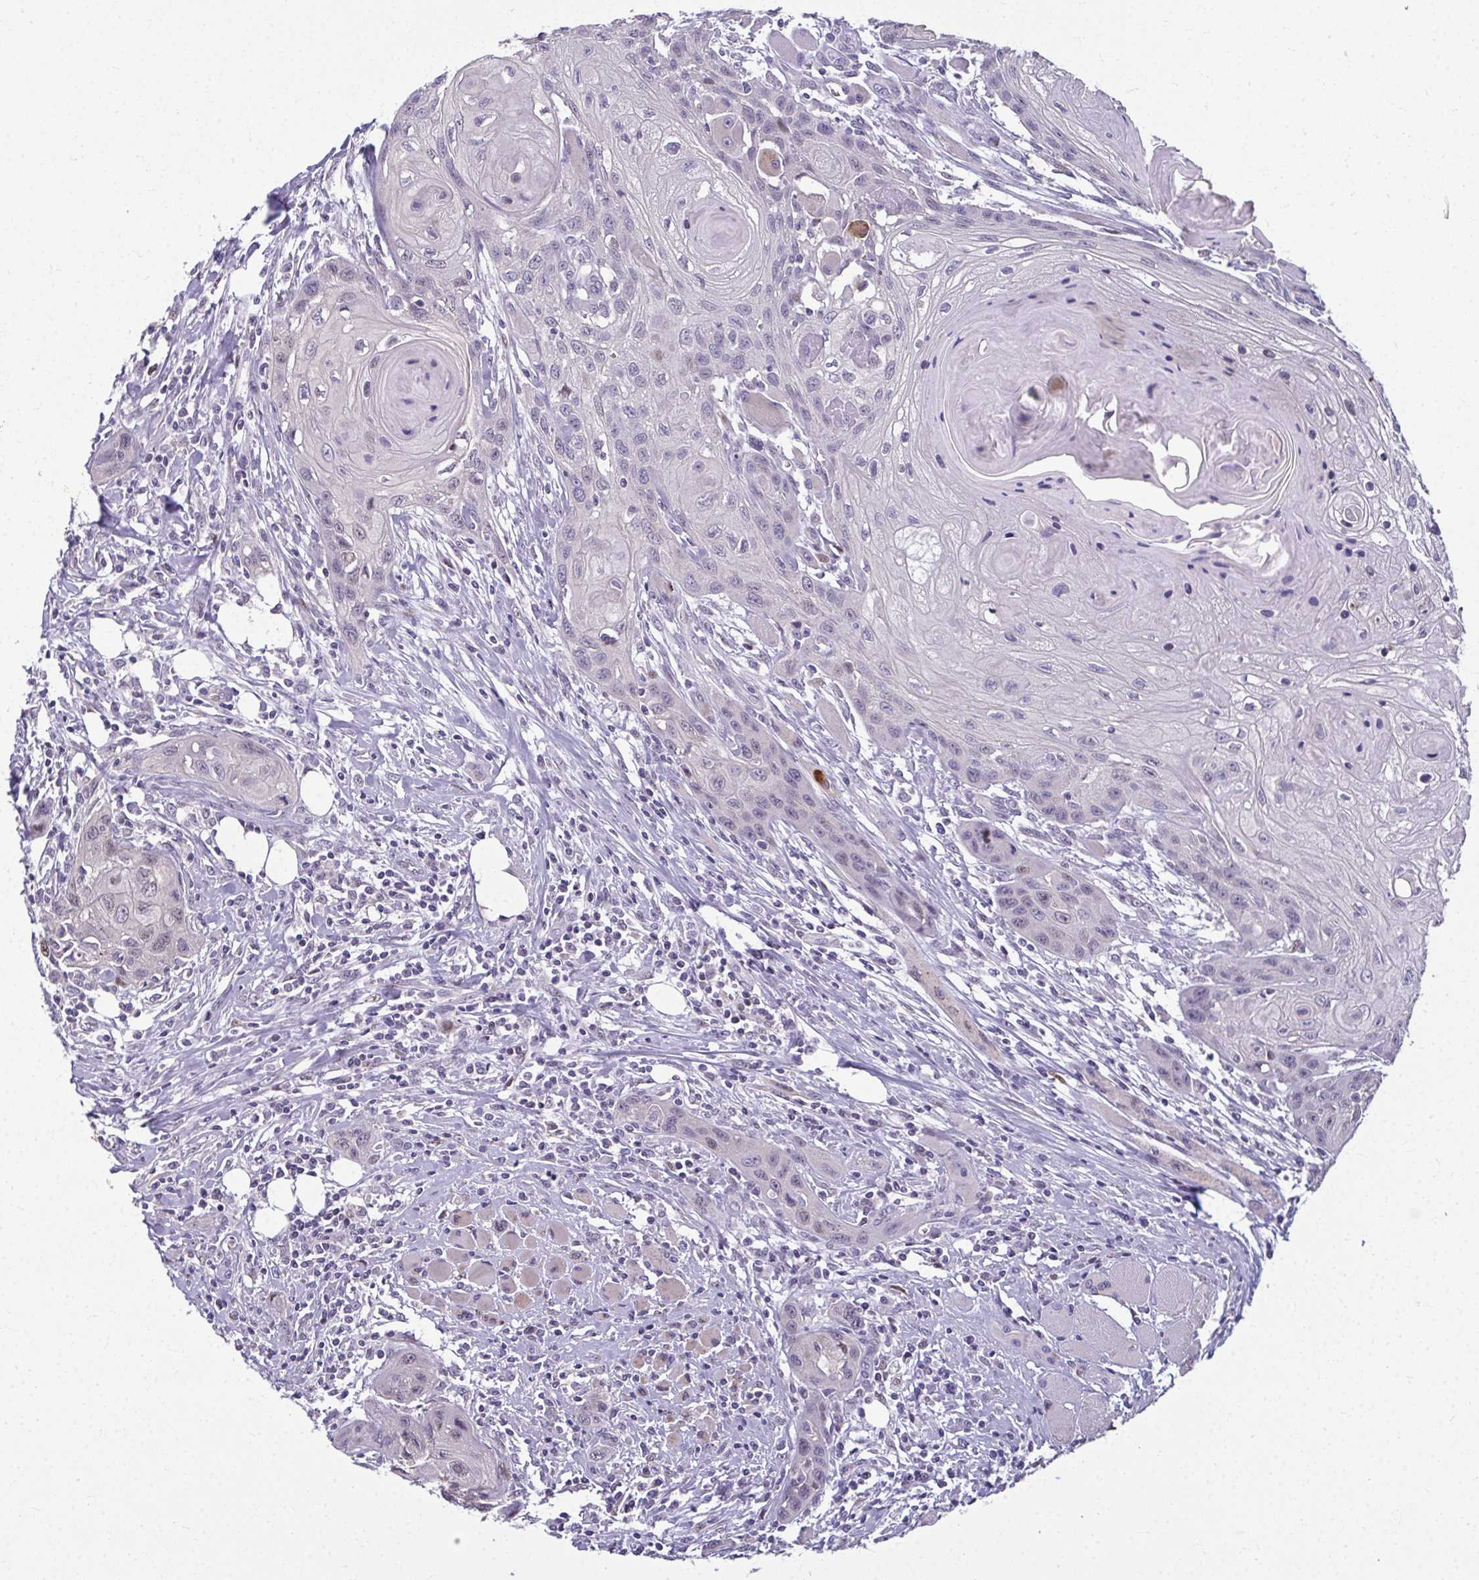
{"staining": {"intensity": "negative", "quantity": "none", "location": "none"}, "tissue": "head and neck cancer", "cell_type": "Tumor cells", "image_type": "cancer", "snomed": [{"axis": "morphology", "description": "Squamous cell carcinoma, NOS"}, {"axis": "topography", "description": "Oral tissue"}, {"axis": "topography", "description": "Head-Neck"}], "caption": "There is no significant positivity in tumor cells of head and neck cancer.", "gene": "ODF1", "patient": {"sex": "male", "age": 58}}